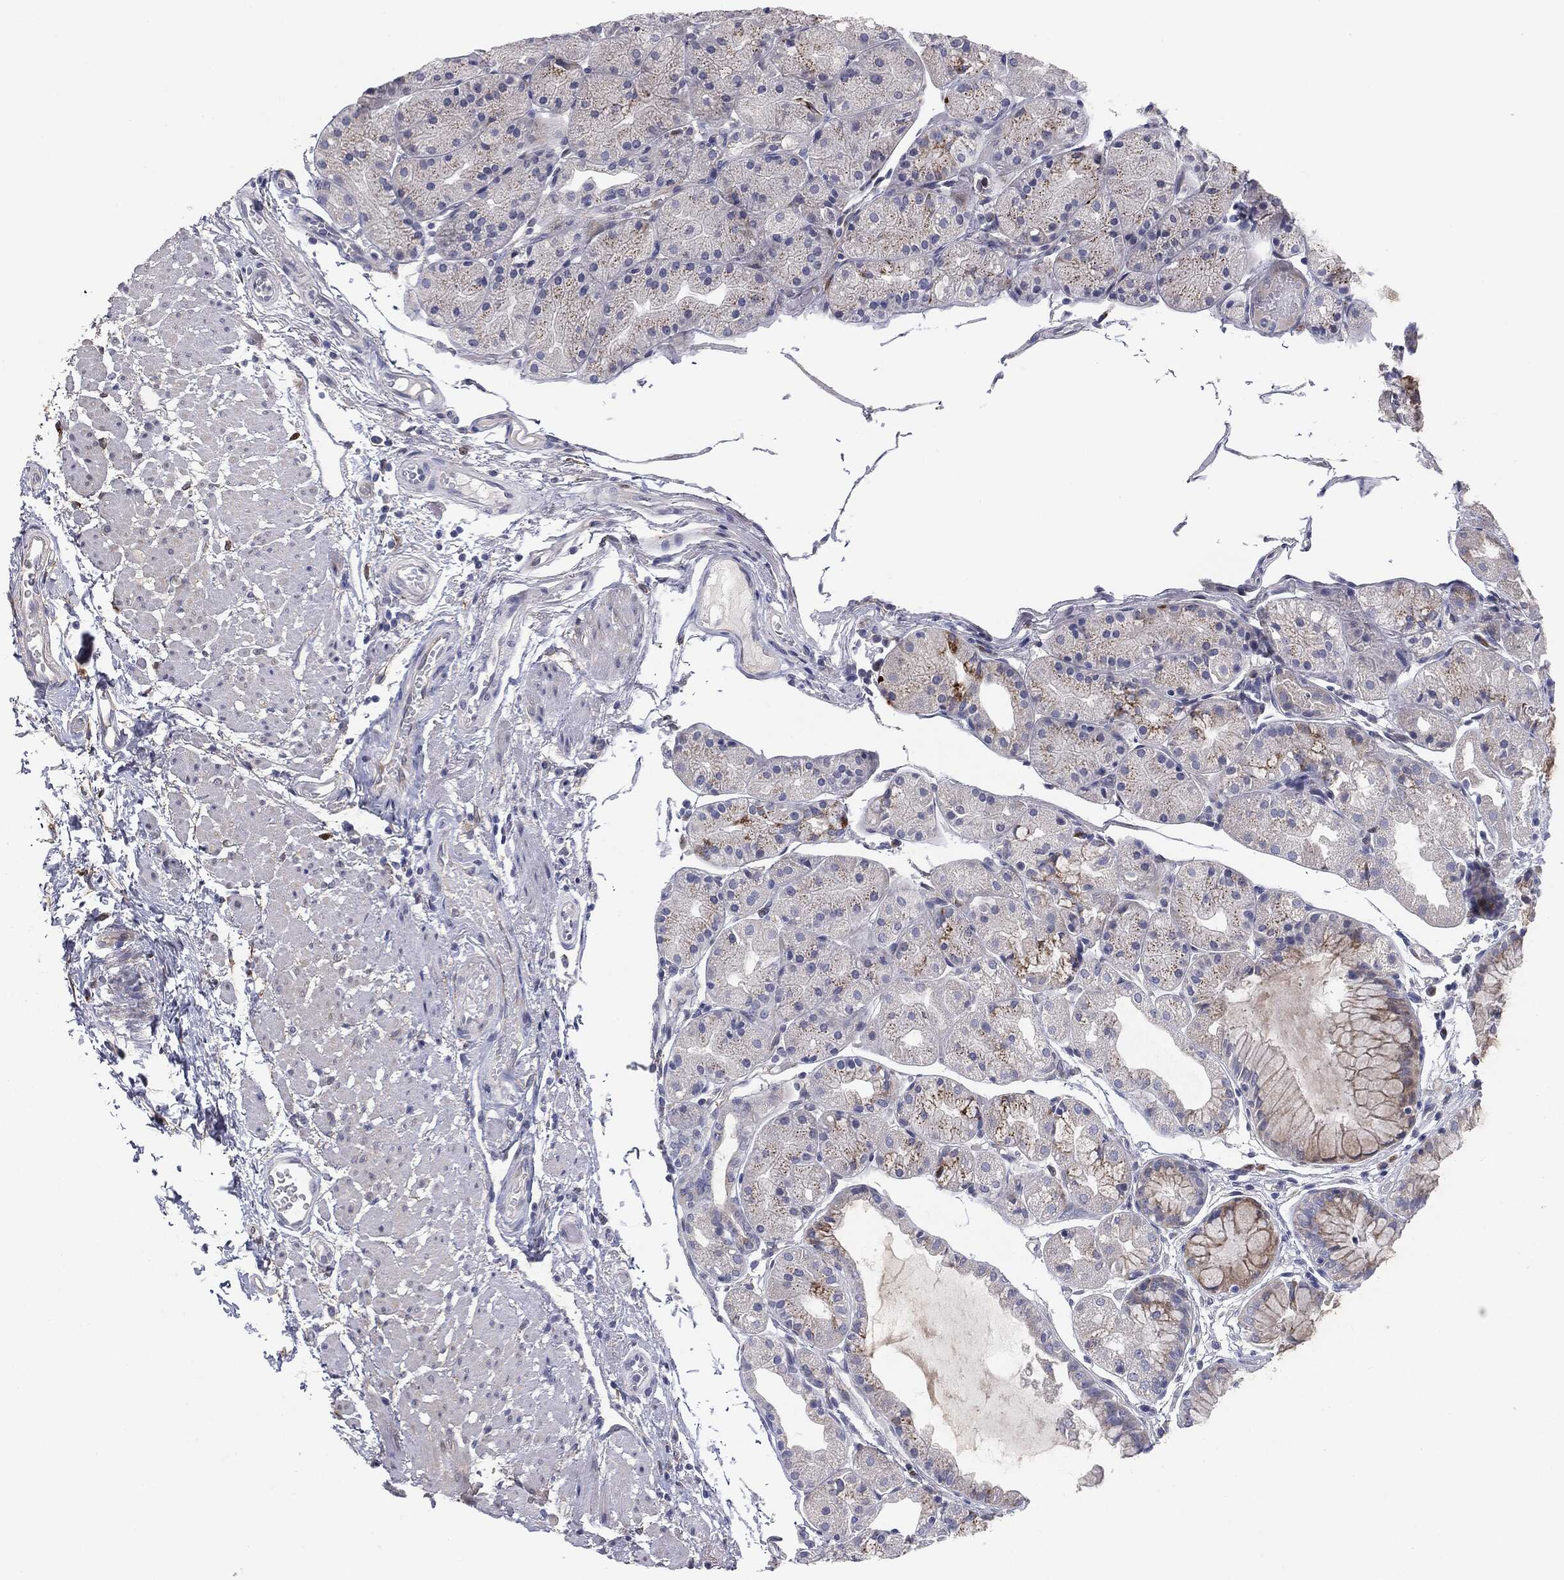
{"staining": {"intensity": "moderate", "quantity": "<25%", "location": "cytoplasmic/membranous"}, "tissue": "stomach", "cell_type": "Glandular cells", "image_type": "normal", "snomed": [{"axis": "morphology", "description": "Normal tissue, NOS"}, {"axis": "topography", "description": "Stomach, upper"}], "caption": "Immunohistochemistry (IHC) micrograph of benign stomach: stomach stained using immunohistochemistry (IHC) displays low levels of moderate protein expression localized specifically in the cytoplasmic/membranous of glandular cells, appearing as a cytoplasmic/membranous brown color.", "gene": "KRT5", "patient": {"sex": "male", "age": 72}}